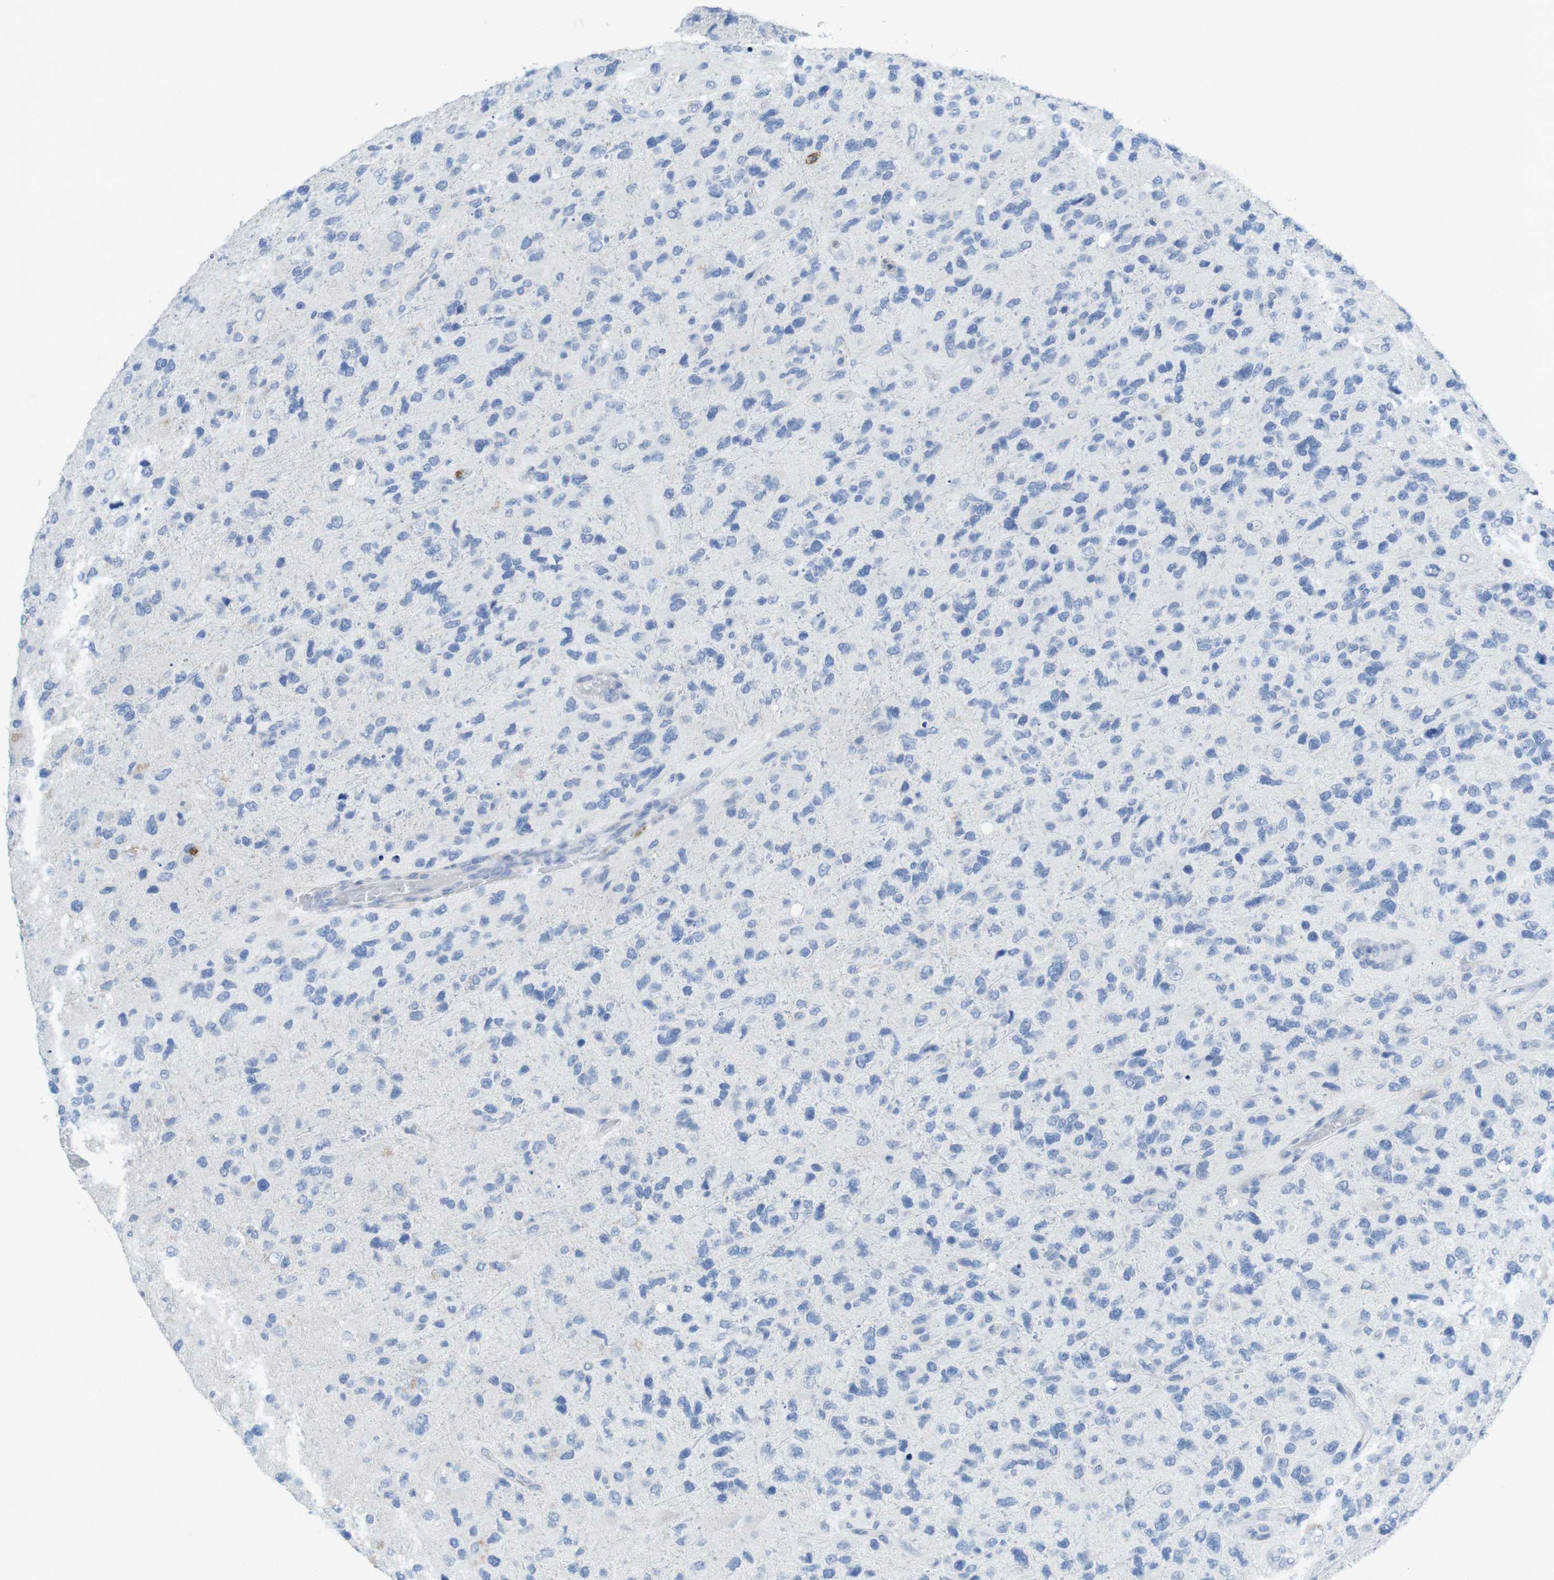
{"staining": {"intensity": "negative", "quantity": "none", "location": "none"}, "tissue": "glioma", "cell_type": "Tumor cells", "image_type": "cancer", "snomed": [{"axis": "morphology", "description": "Glioma, malignant, High grade"}, {"axis": "topography", "description": "Brain"}], "caption": "Protein analysis of high-grade glioma (malignant) displays no significant expression in tumor cells.", "gene": "CD5", "patient": {"sex": "female", "age": 58}}